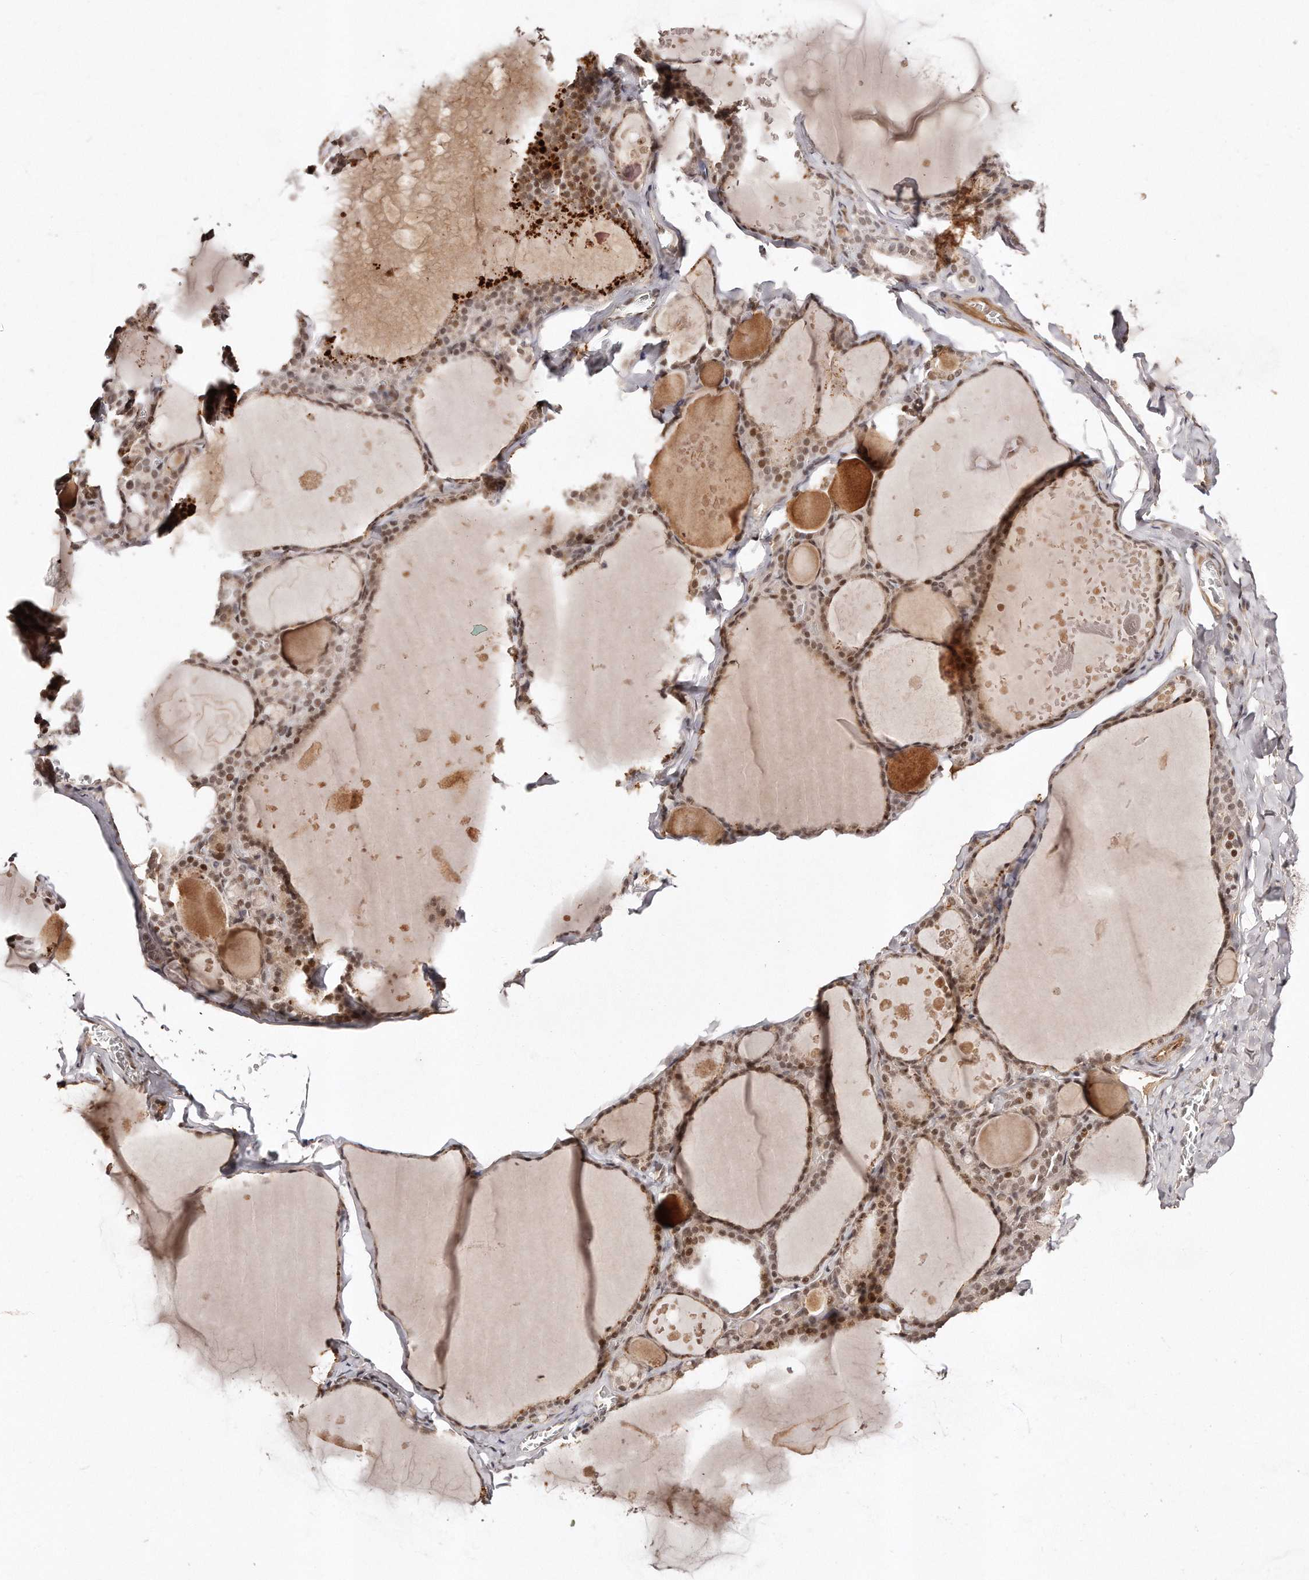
{"staining": {"intensity": "moderate", "quantity": ">75%", "location": "nuclear"}, "tissue": "thyroid gland", "cell_type": "Glandular cells", "image_type": "normal", "snomed": [{"axis": "morphology", "description": "Normal tissue, NOS"}, {"axis": "topography", "description": "Thyroid gland"}], "caption": "This photomicrograph displays normal thyroid gland stained with immunohistochemistry (IHC) to label a protein in brown. The nuclear of glandular cells show moderate positivity for the protein. Nuclei are counter-stained blue.", "gene": "SOX4", "patient": {"sex": "male", "age": 56}}